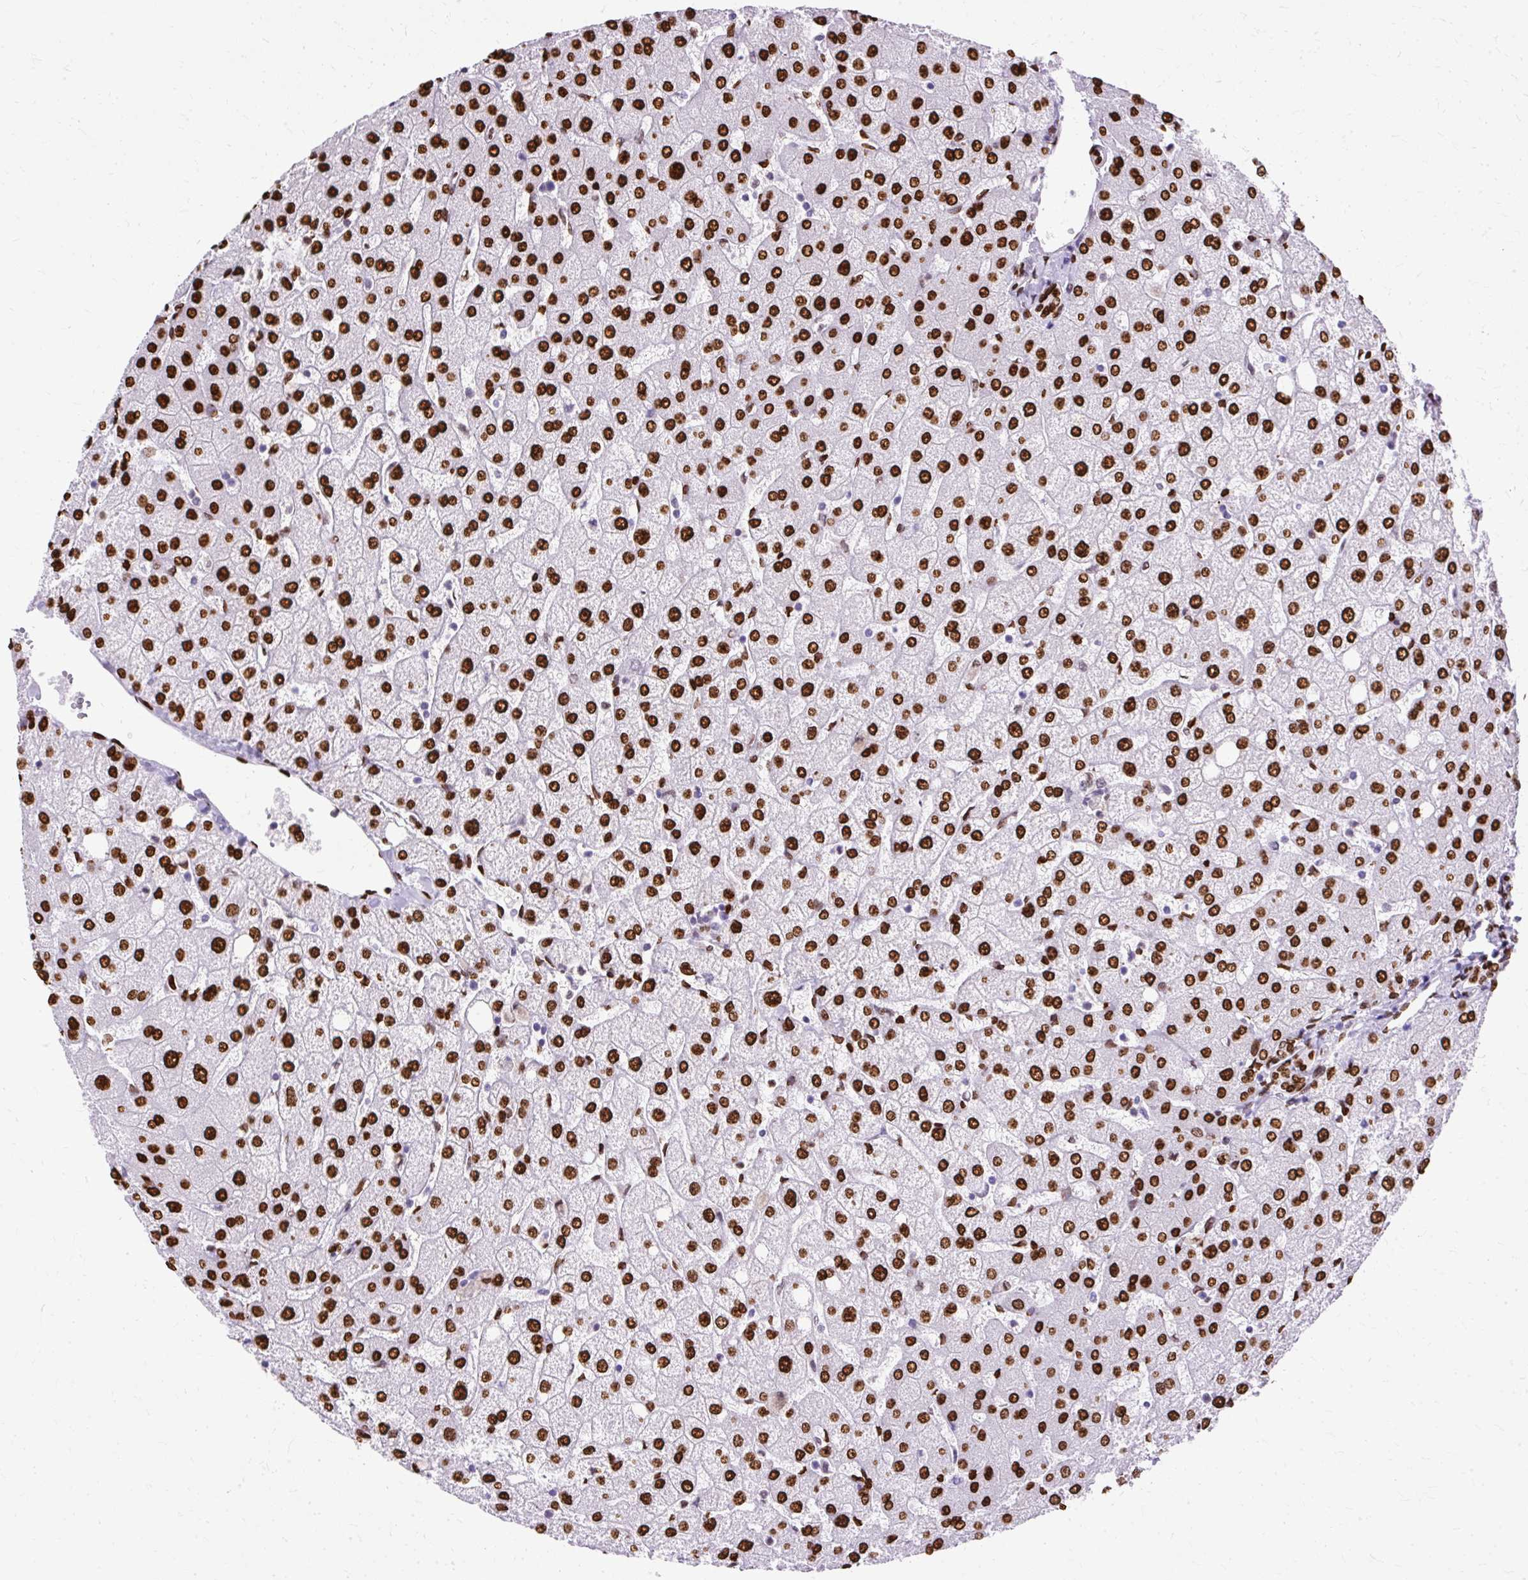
{"staining": {"intensity": "strong", "quantity": ">75%", "location": "nuclear"}, "tissue": "liver", "cell_type": "Cholangiocytes", "image_type": "normal", "snomed": [{"axis": "morphology", "description": "Normal tissue, NOS"}, {"axis": "topography", "description": "Liver"}], "caption": "The image shows staining of unremarkable liver, revealing strong nuclear protein staining (brown color) within cholangiocytes.", "gene": "TMEM184C", "patient": {"sex": "female", "age": 54}}